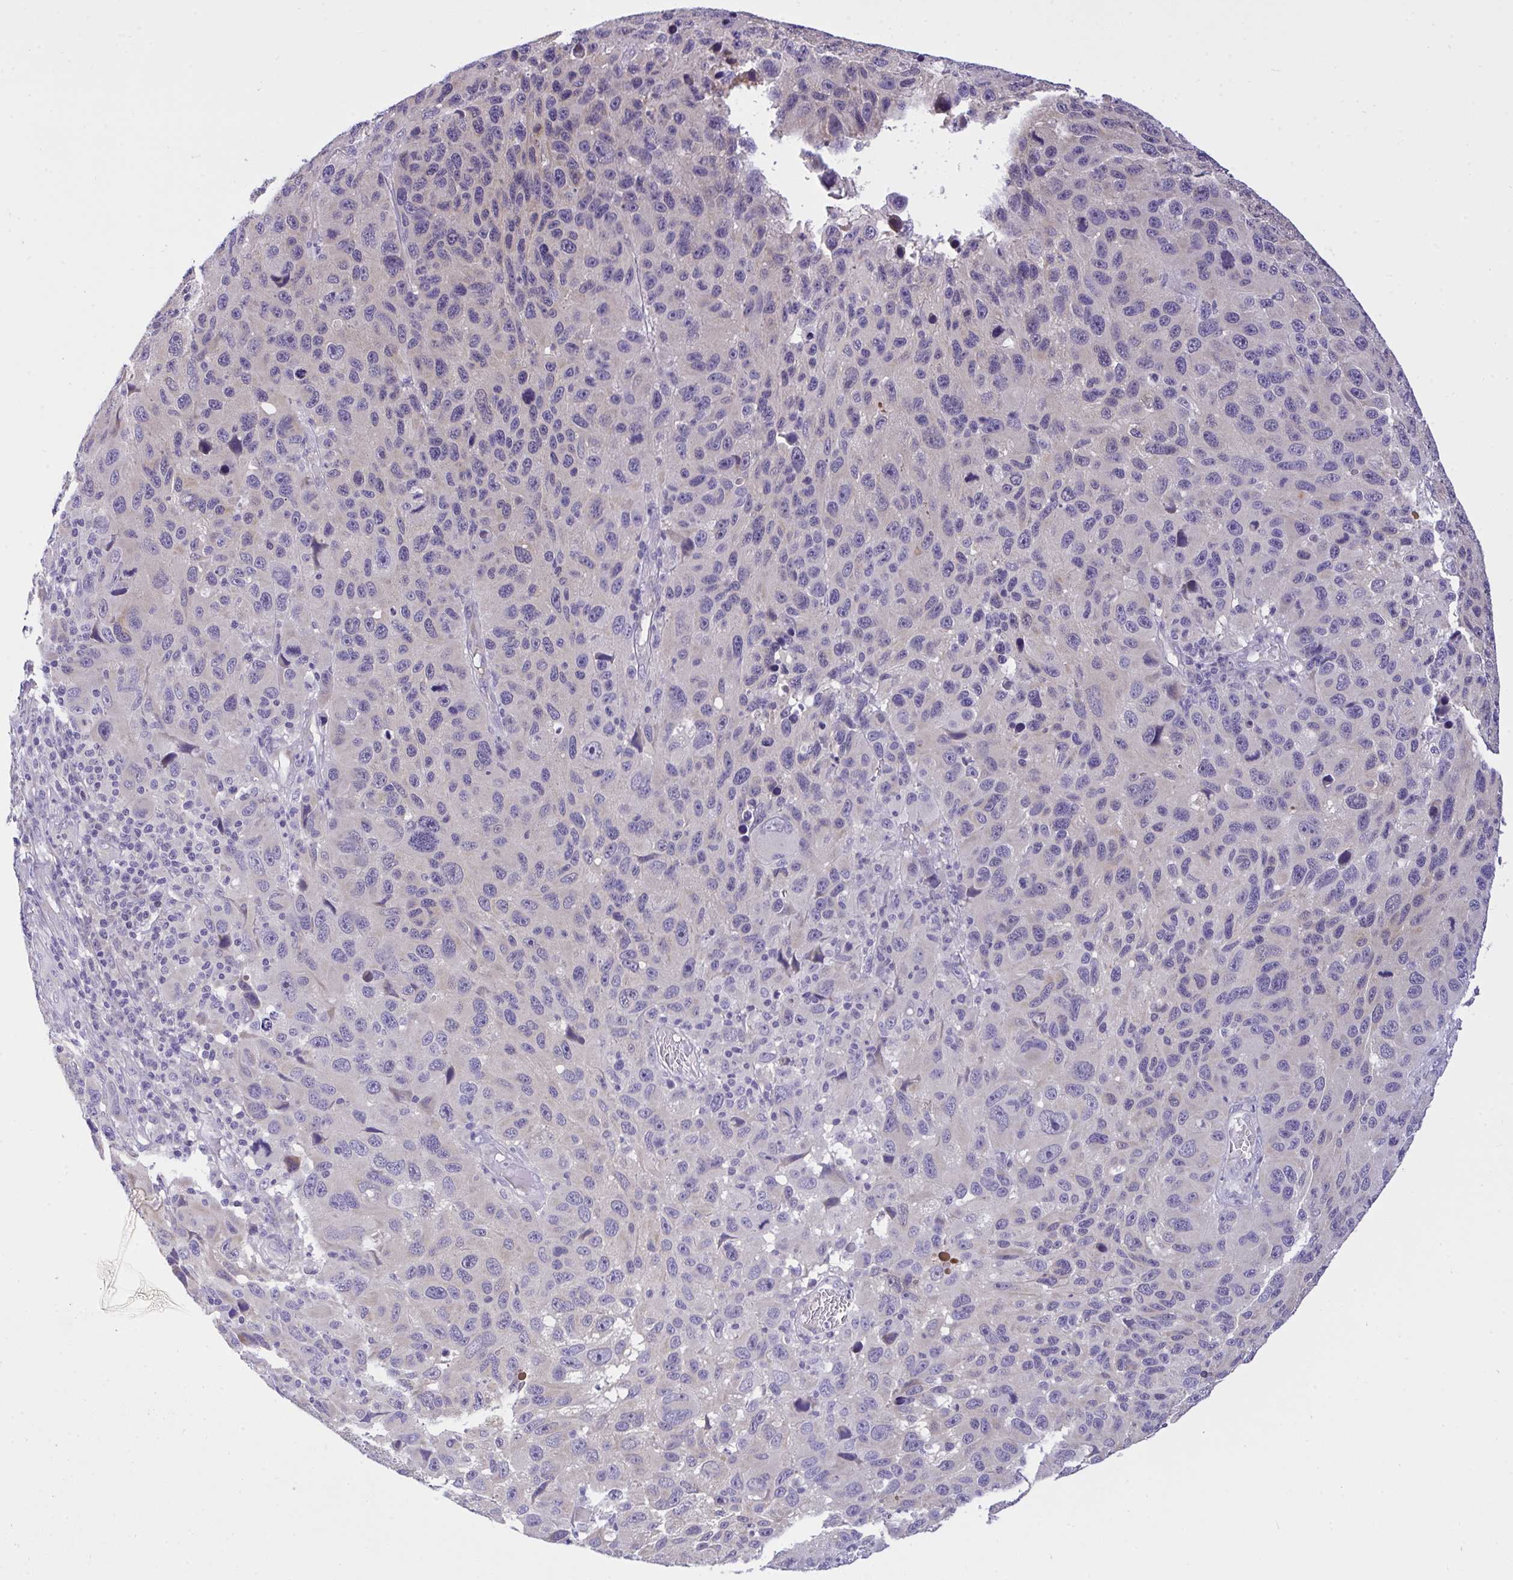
{"staining": {"intensity": "negative", "quantity": "none", "location": "none"}, "tissue": "melanoma", "cell_type": "Tumor cells", "image_type": "cancer", "snomed": [{"axis": "morphology", "description": "Malignant melanoma, NOS"}, {"axis": "topography", "description": "Skin"}], "caption": "Melanoma was stained to show a protein in brown. There is no significant expression in tumor cells.", "gene": "C19orf54", "patient": {"sex": "male", "age": 53}}